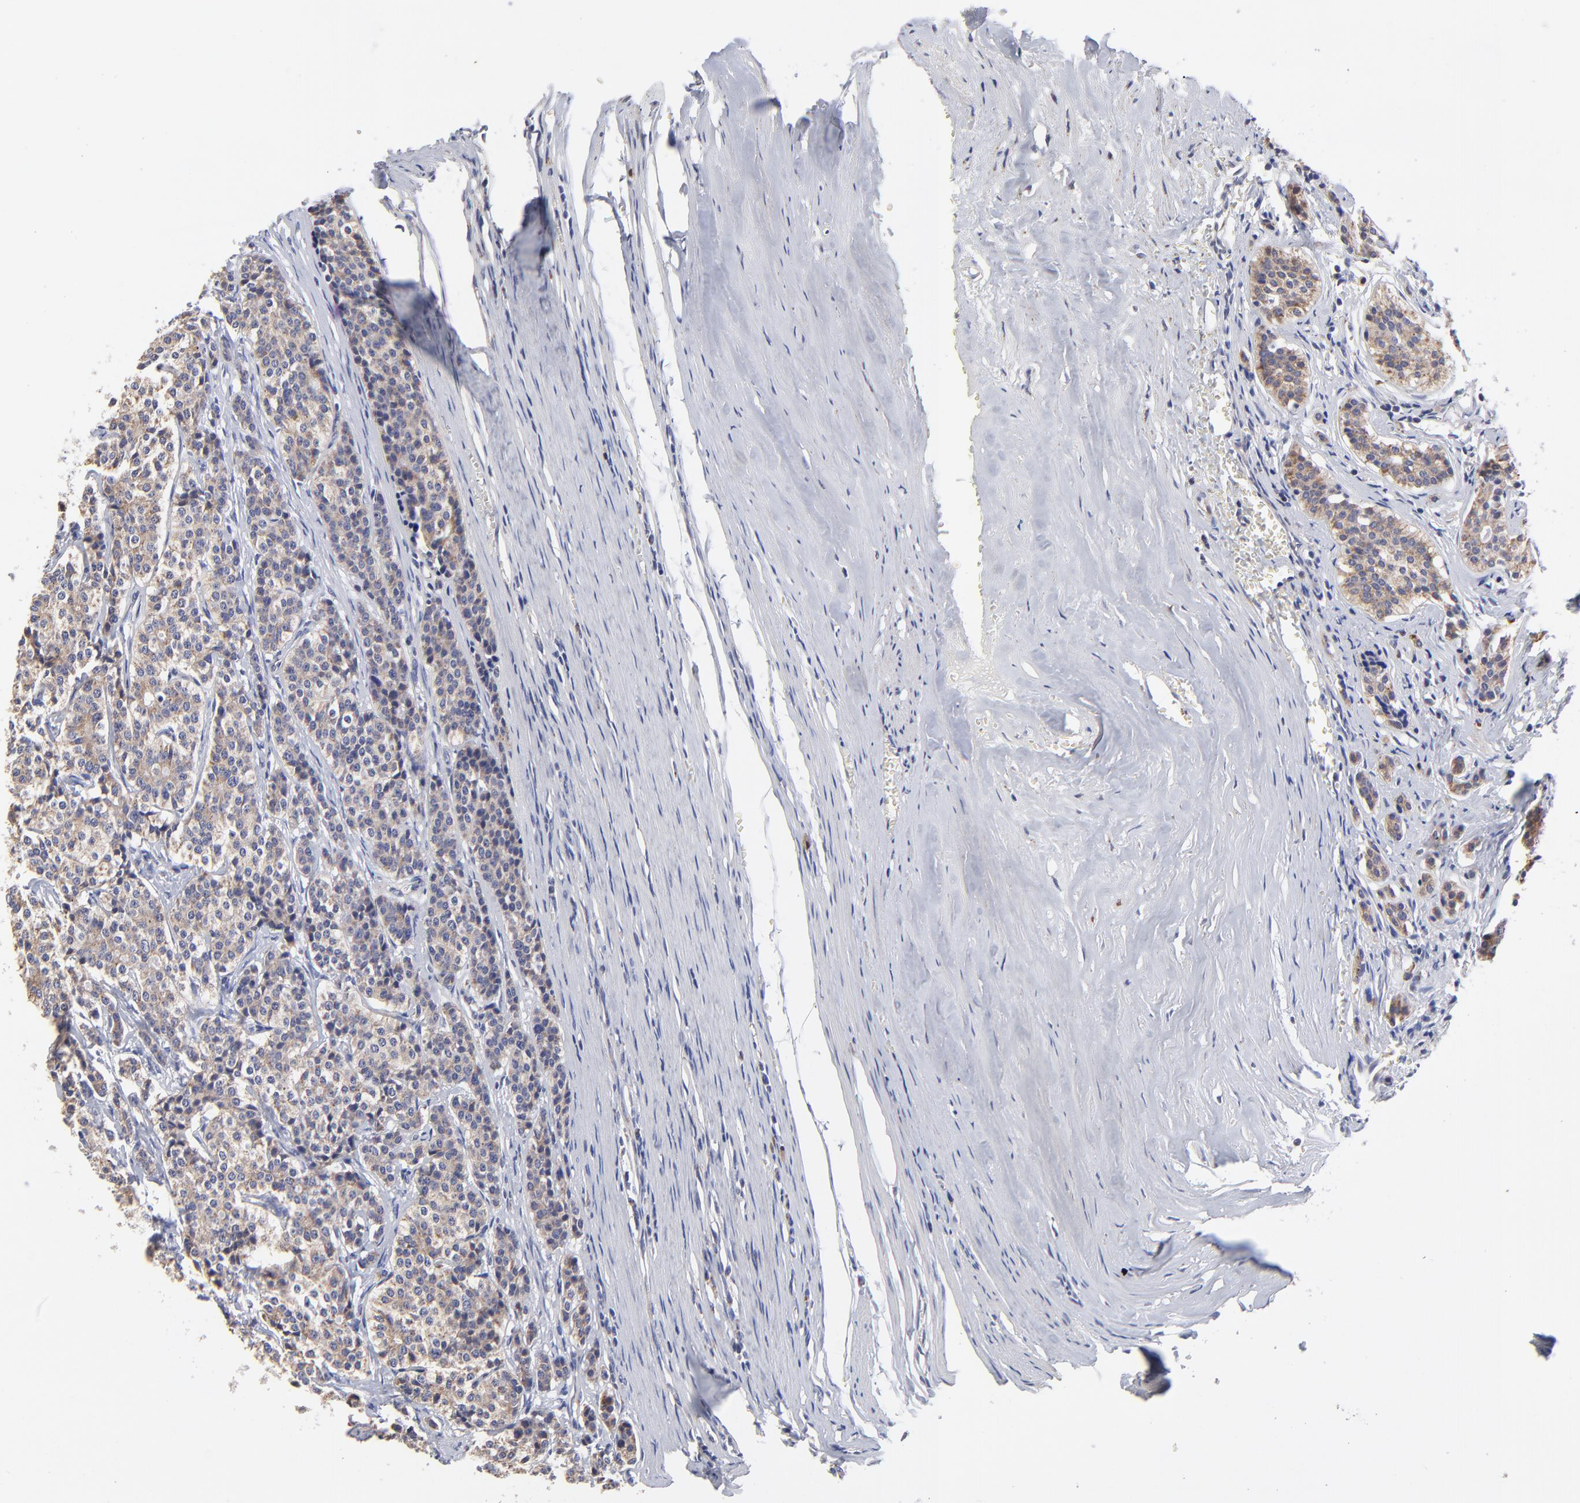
{"staining": {"intensity": "moderate", "quantity": "25%-75%", "location": "cytoplasmic/membranous"}, "tissue": "carcinoid", "cell_type": "Tumor cells", "image_type": "cancer", "snomed": [{"axis": "morphology", "description": "Carcinoid, malignant, NOS"}, {"axis": "topography", "description": "Small intestine"}], "caption": "IHC image of neoplastic tissue: human carcinoid (malignant) stained using immunohistochemistry (IHC) displays medium levels of moderate protein expression localized specifically in the cytoplasmic/membranous of tumor cells, appearing as a cytoplasmic/membranous brown color.", "gene": "FBXL12", "patient": {"sex": "male", "age": 63}}